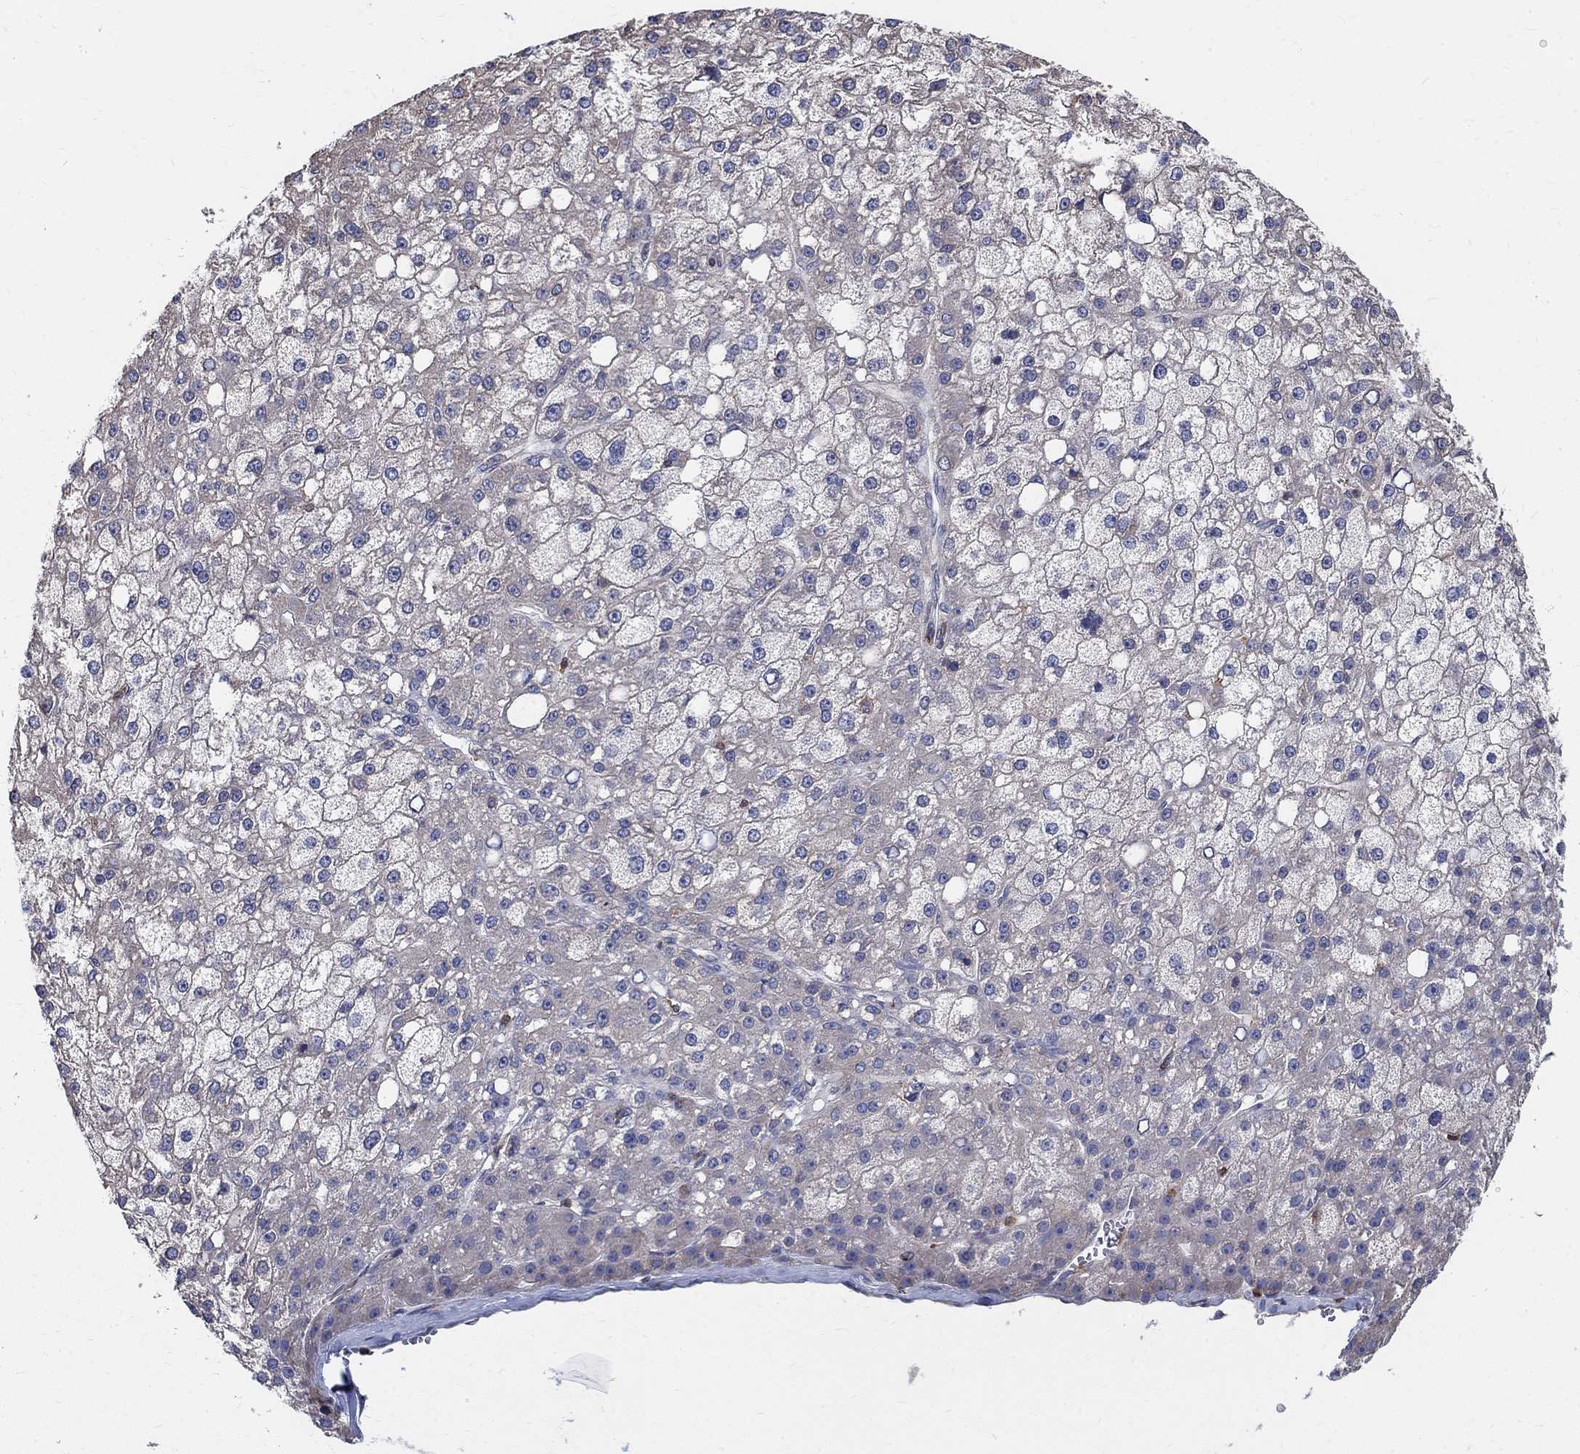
{"staining": {"intensity": "negative", "quantity": "none", "location": "none"}, "tissue": "liver cancer", "cell_type": "Tumor cells", "image_type": "cancer", "snomed": [{"axis": "morphology", "description": "Carcinoma, Hepatocellular, NOS"}, {"axis": "topography", "description": "Liver"}], "caption": "Tumor cells are negative for protein expression in human liver cancer (hepatocellular carcinoma).", "gene": "AGAP2", "patient": {"sex": "male", "age": 67}}